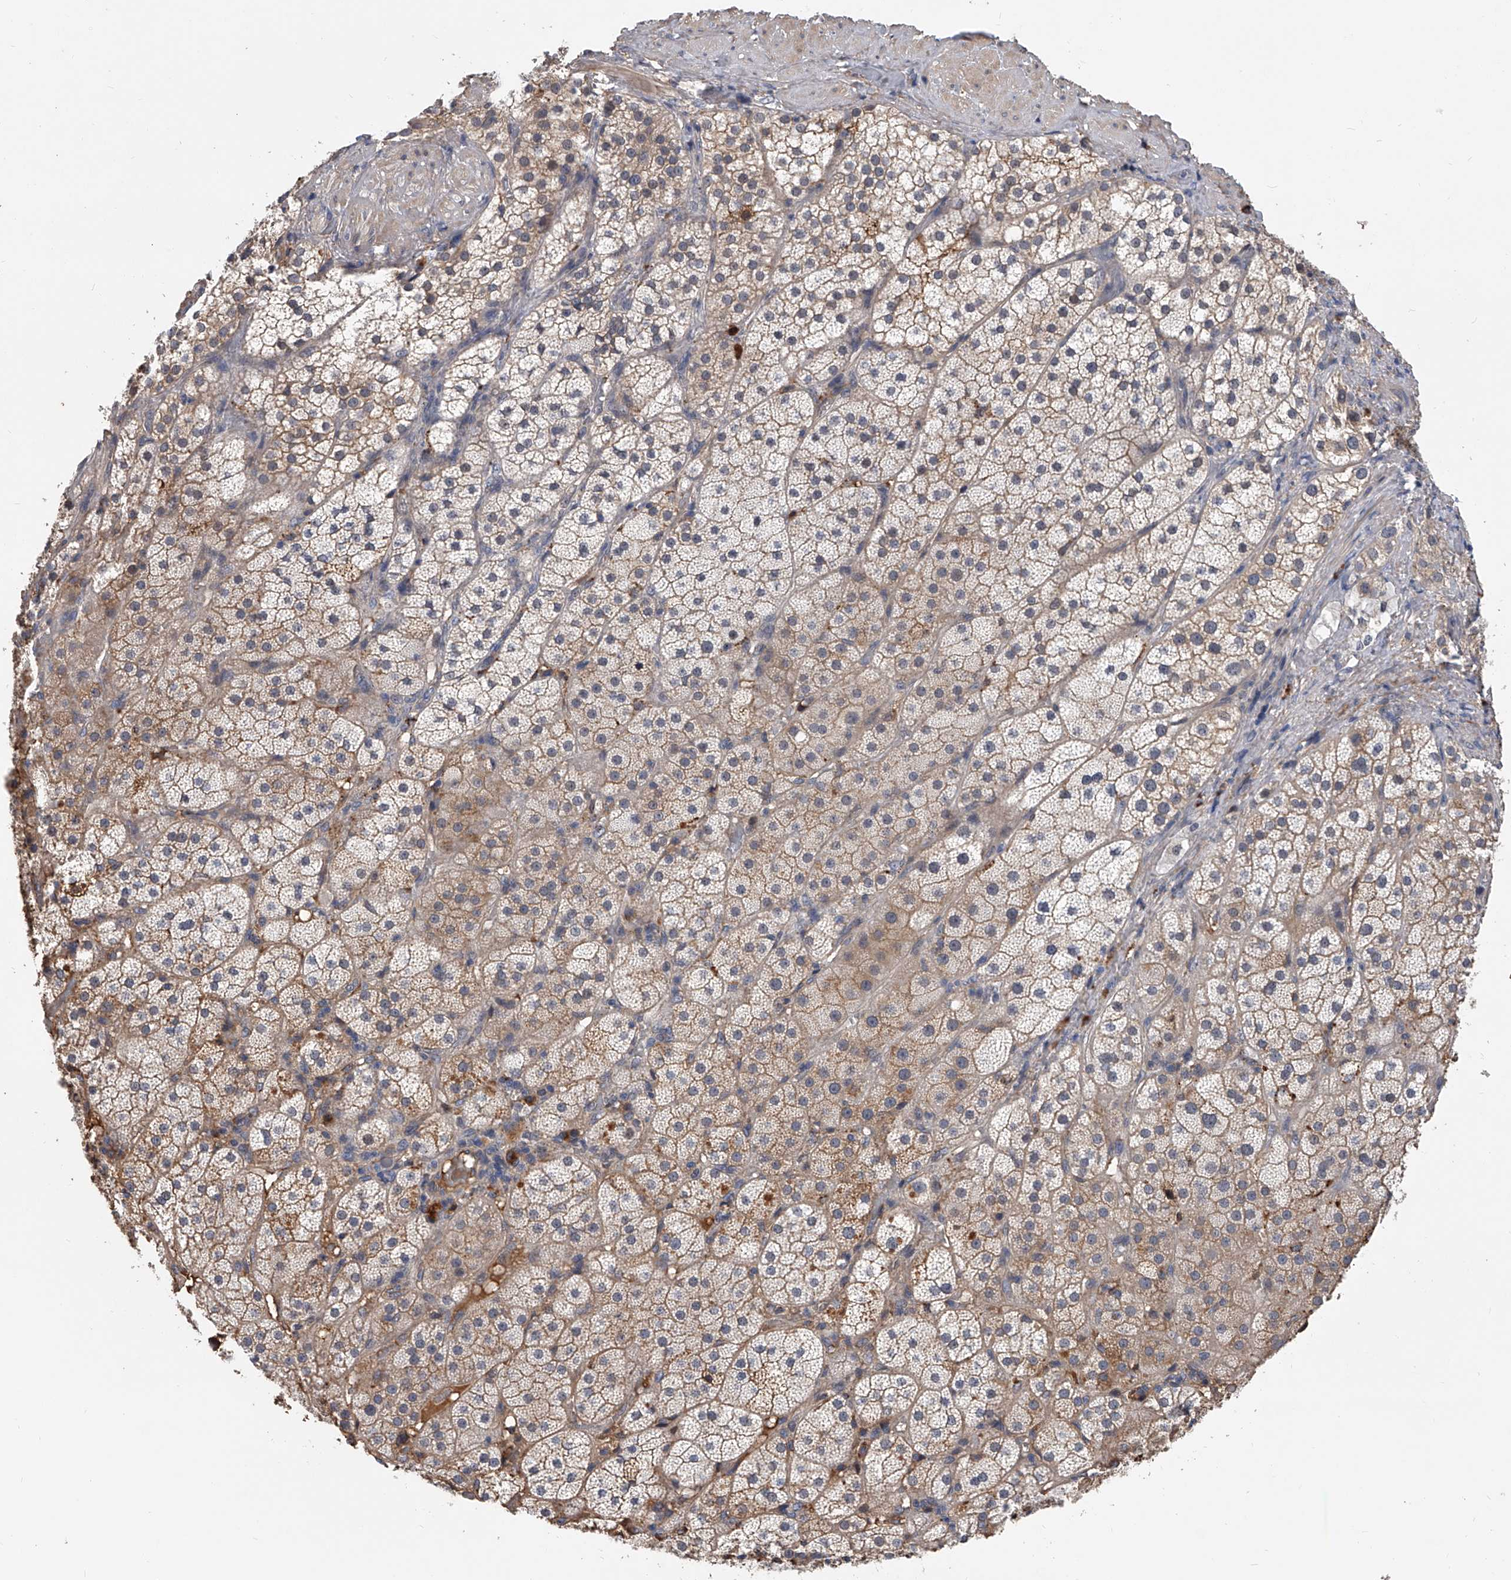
{"staining": {"intensity": "moderate", "quantity": "25%-75%", "location": "cytoplasmic/membranous,nuclear"}, "tissue": "adrenal gland", "cell_type": "Glandular cells", "image_type": "normal", "snomed": [{"axis": "morphology", "description": "Normal tissue, NOS"}, {"axis": "topography", "description": "Adrenal gland"}], "caption": "Protein analysis of unremarkable adrenal gland demonstrates moderate cytoplasmic/membranous,nuclear positivity in about 25%-75% of glandular cells.", "gene": "ZNF25", "patient": {"sex": "male", "age": 57}}